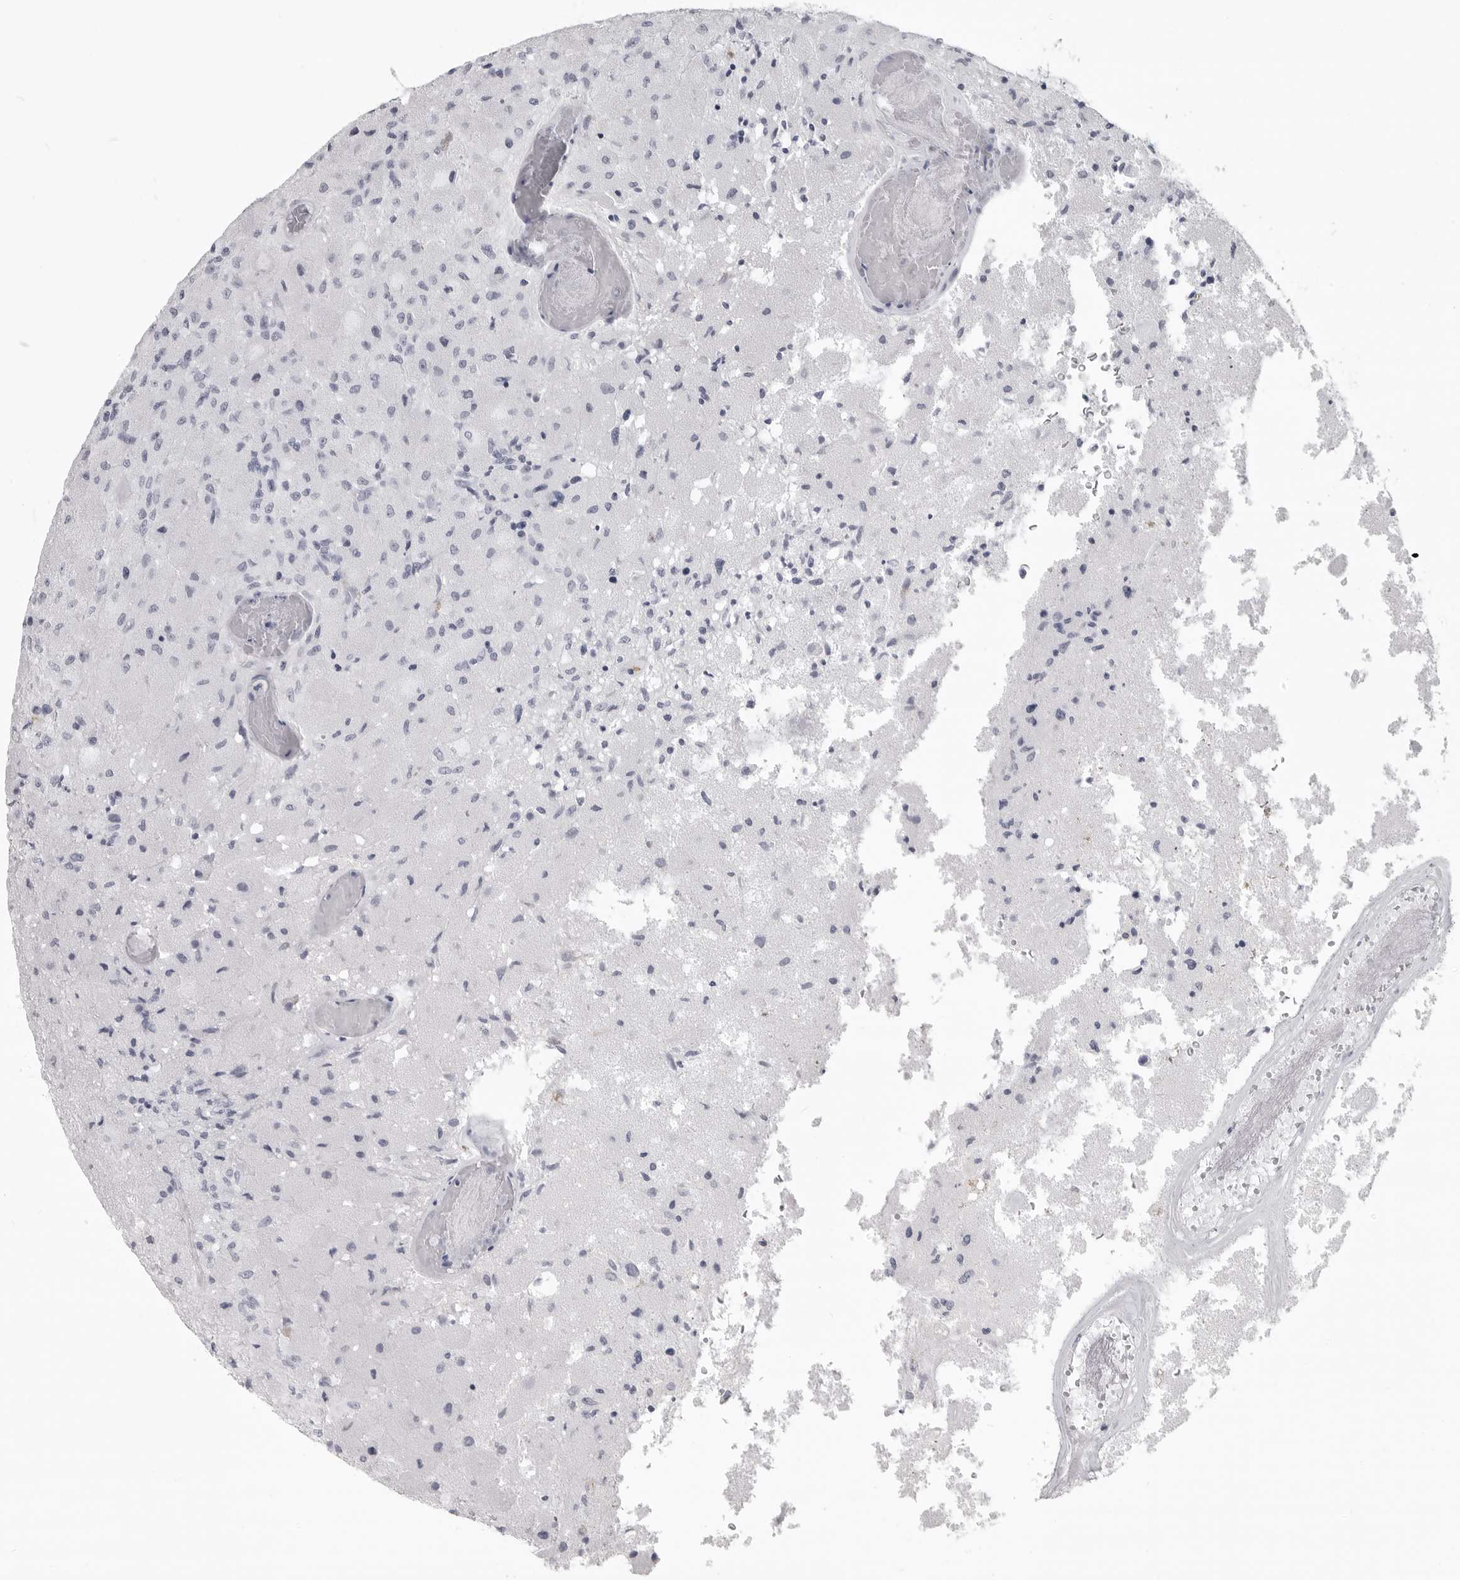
{"staining": {"intensity": "negative", "quantity": "none", "location": "none"}, "tissue": "glioma", "cell_type": "Tumor cells", "image_type": "cancer", "snomed": [{"axis": "morphology", "description": "Normal tissue, NOS"}, {"axis": "morphology", "description": "Glioma, malignant, High grade"}, {"axis": "topography", "description": "Cerebral cortex"}], "caption": "A photomicrograph of glioma stained for a protein demonstrates no brown staining in tumor cells.", "gene": "LY6D", "patient": {"sex": "male", "age": 77}}